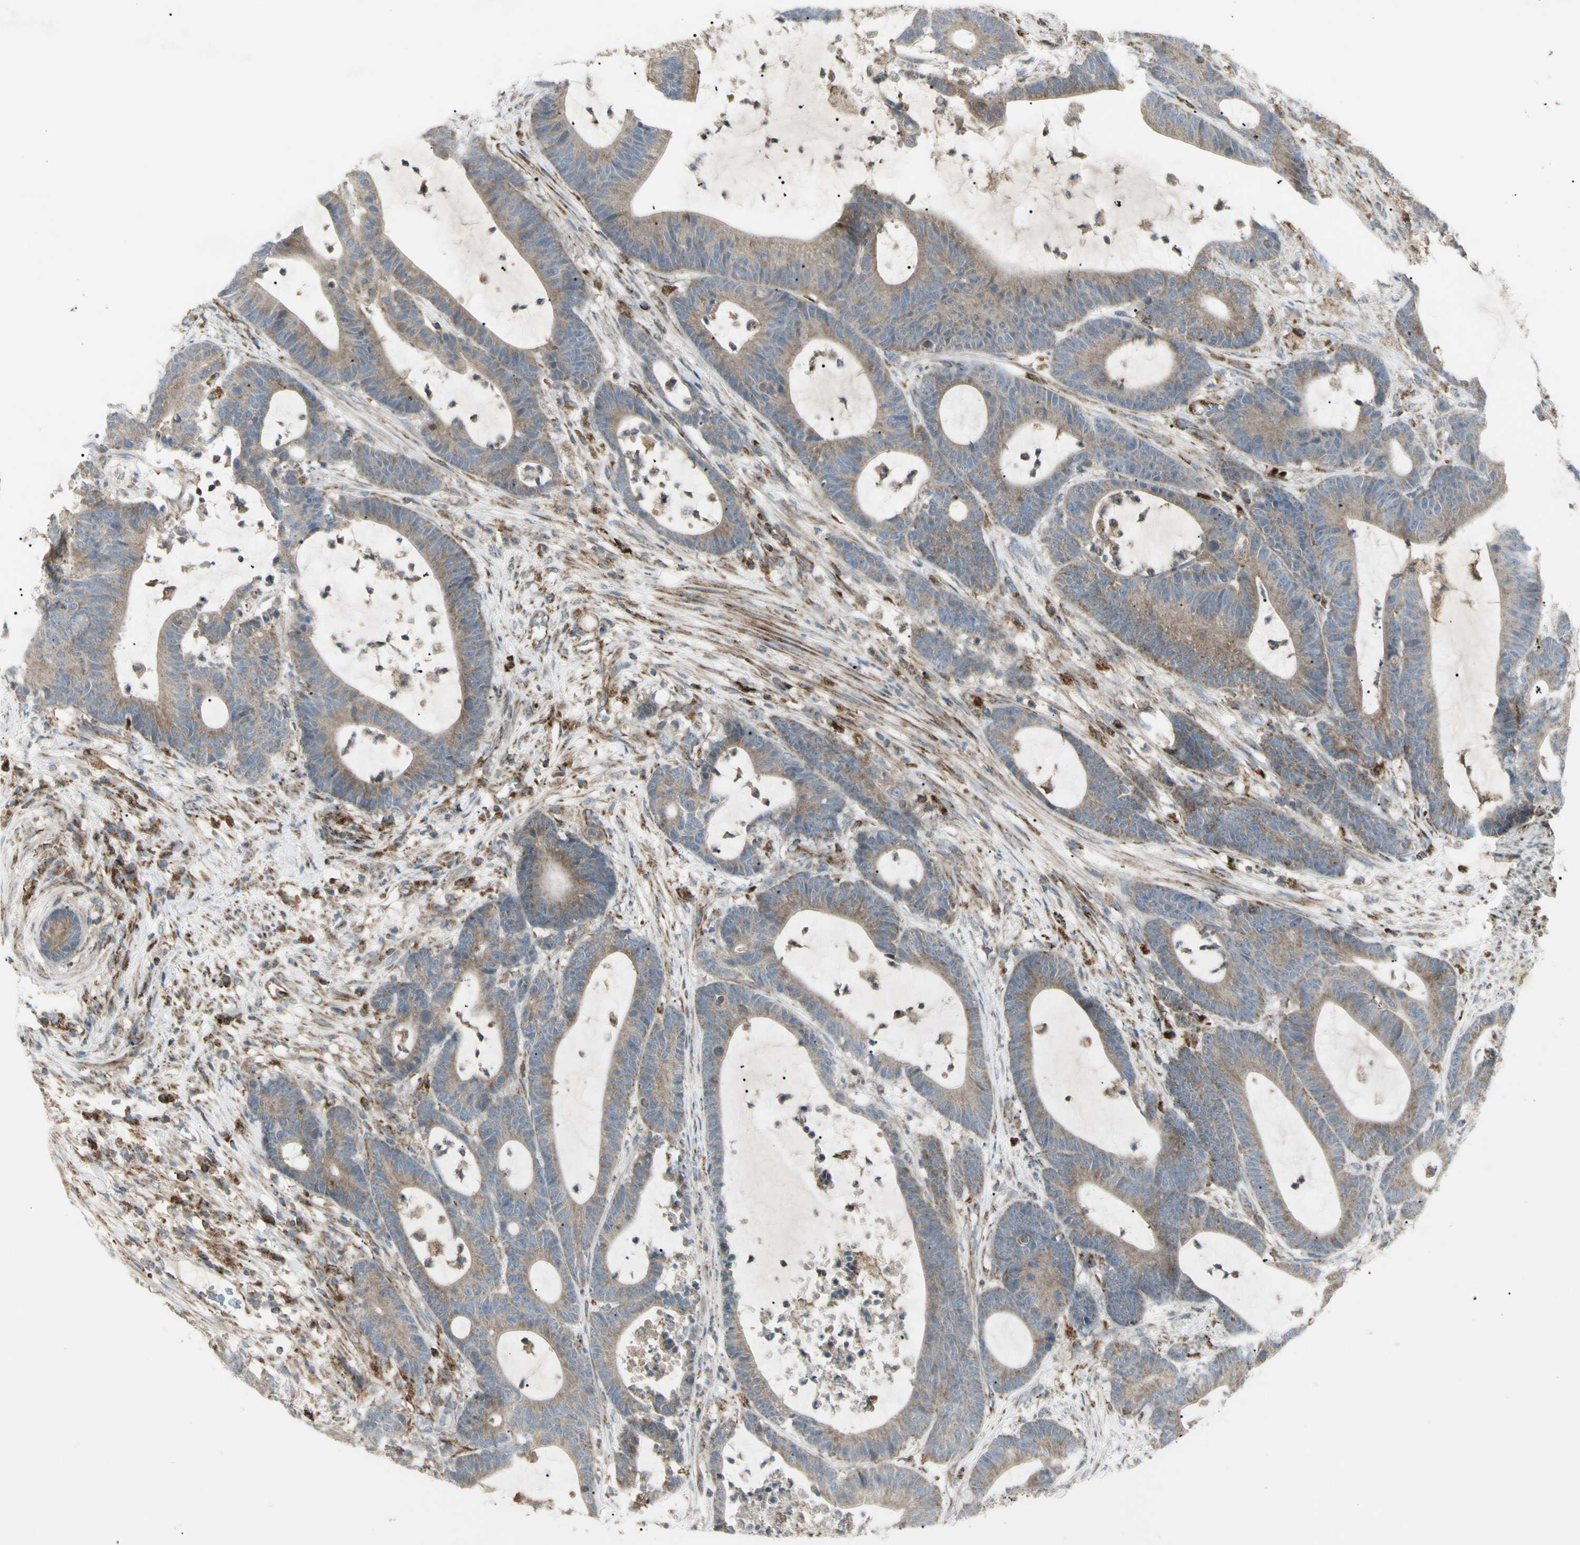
{"staining": {"intensity": "weak", "quantity": ">75%", "location": "cytoplasmic/membranous"}, "tissue": "colorectal cancer", "cell_type": "Tumor cells", "image_type": "cancer", "snomed": [{"axis": "morphology", "description": "Adenocarcinoma, NOS"}, {"axis": "topography", "description": "Colon"}], "caption": "This image displays IHC staining of human adenocarcinoma (colorectal), with low weak cytoplasmic/membranous expression in about >75% of tumor cells.", "gene": "CYB5R1", "patient": {"sex": "female", "age": 84}}